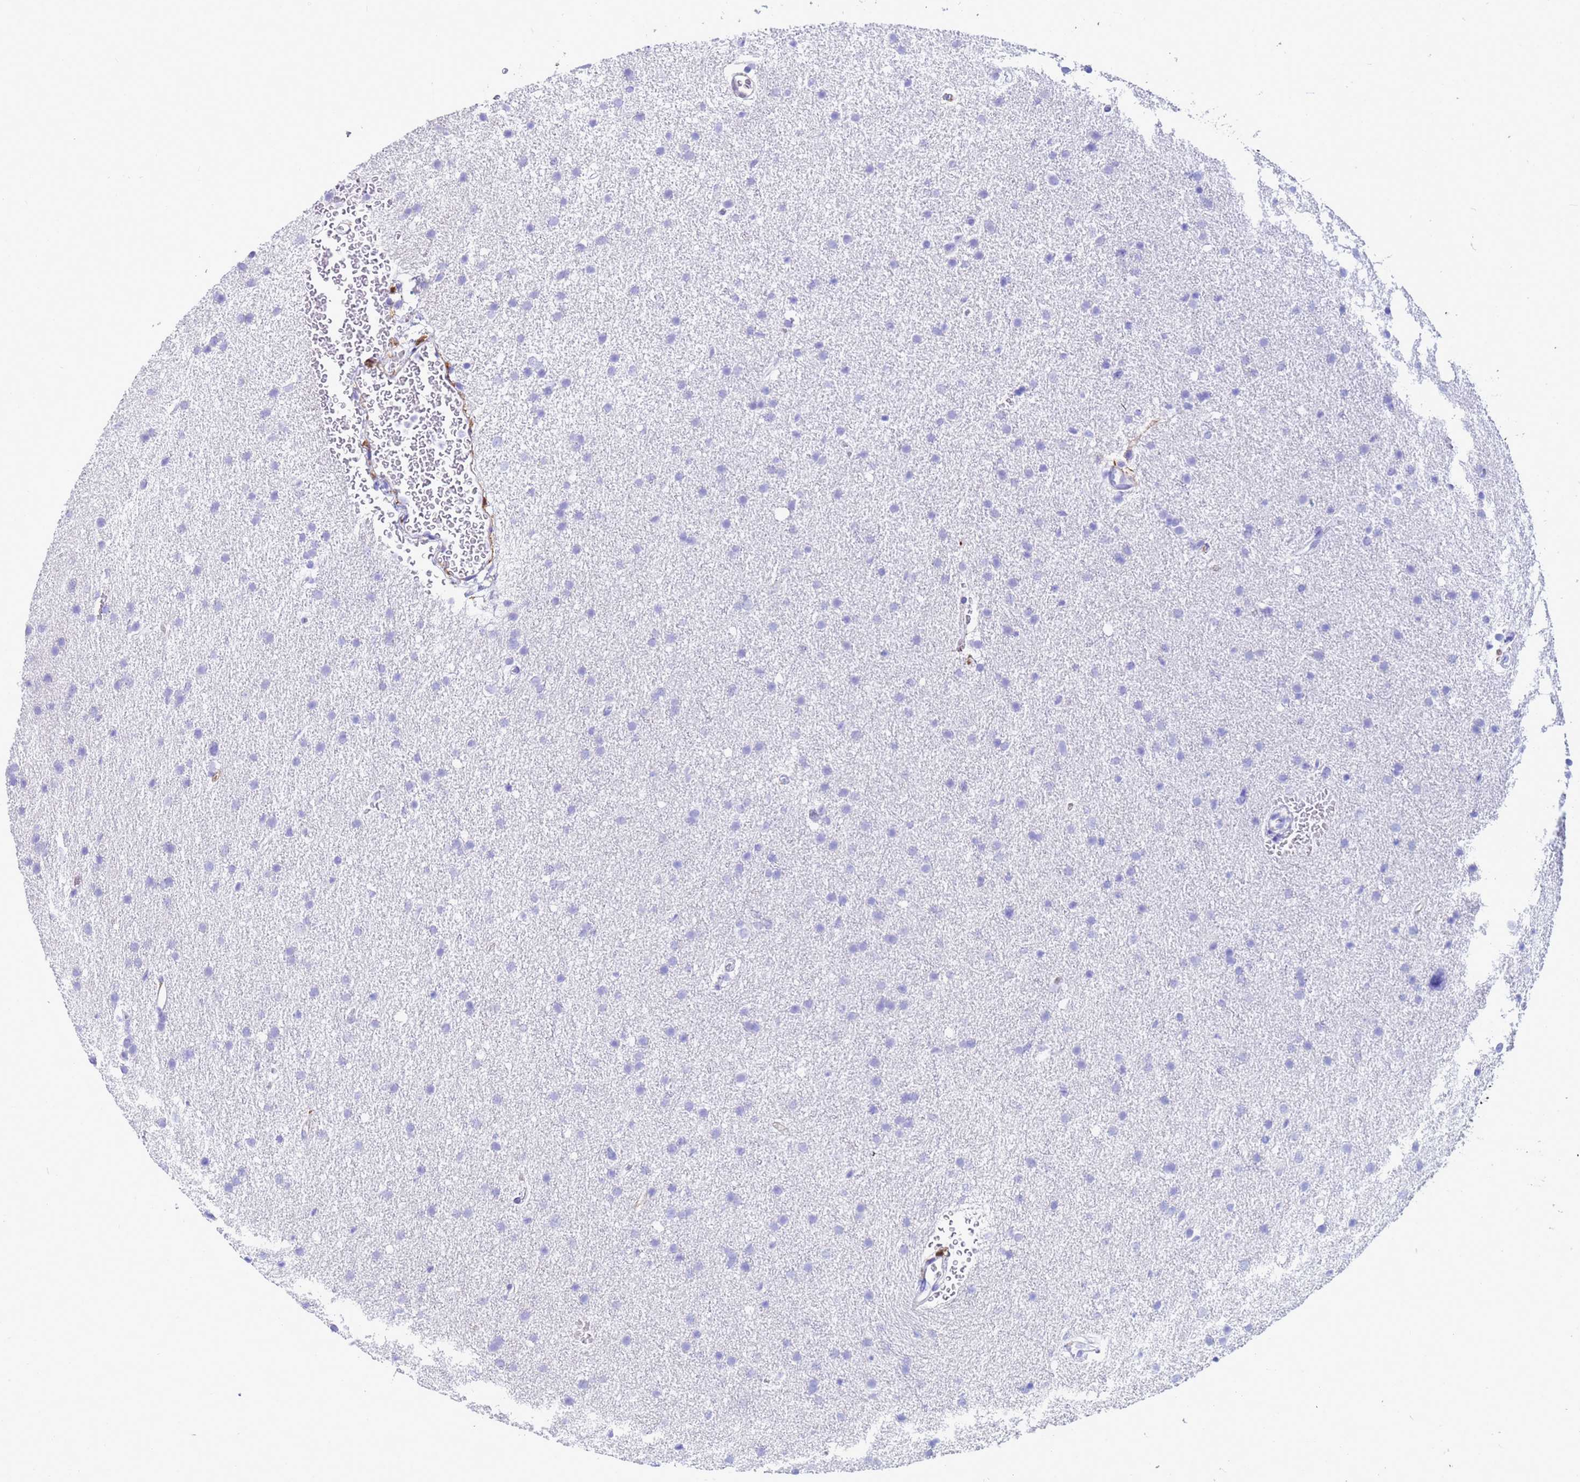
{"staining": {"intensity": "negative", "quantity": "none", "location": "none"}, "tissue": "glioma", "cell_type": "Tumor cells", "image_type": "cancer", "snomed": [{"axis": "morphology", "description": "Glioma, malignant, High grade"}, {"axis": "topography", "description": "Cerebral cortex"}], "caption": "This is an IHC image of malignant glioma (high-grade). There is no positivity in tumor cells.", "gene": "AKR1C2", "patient": {"sex": "female", "age": 36}}